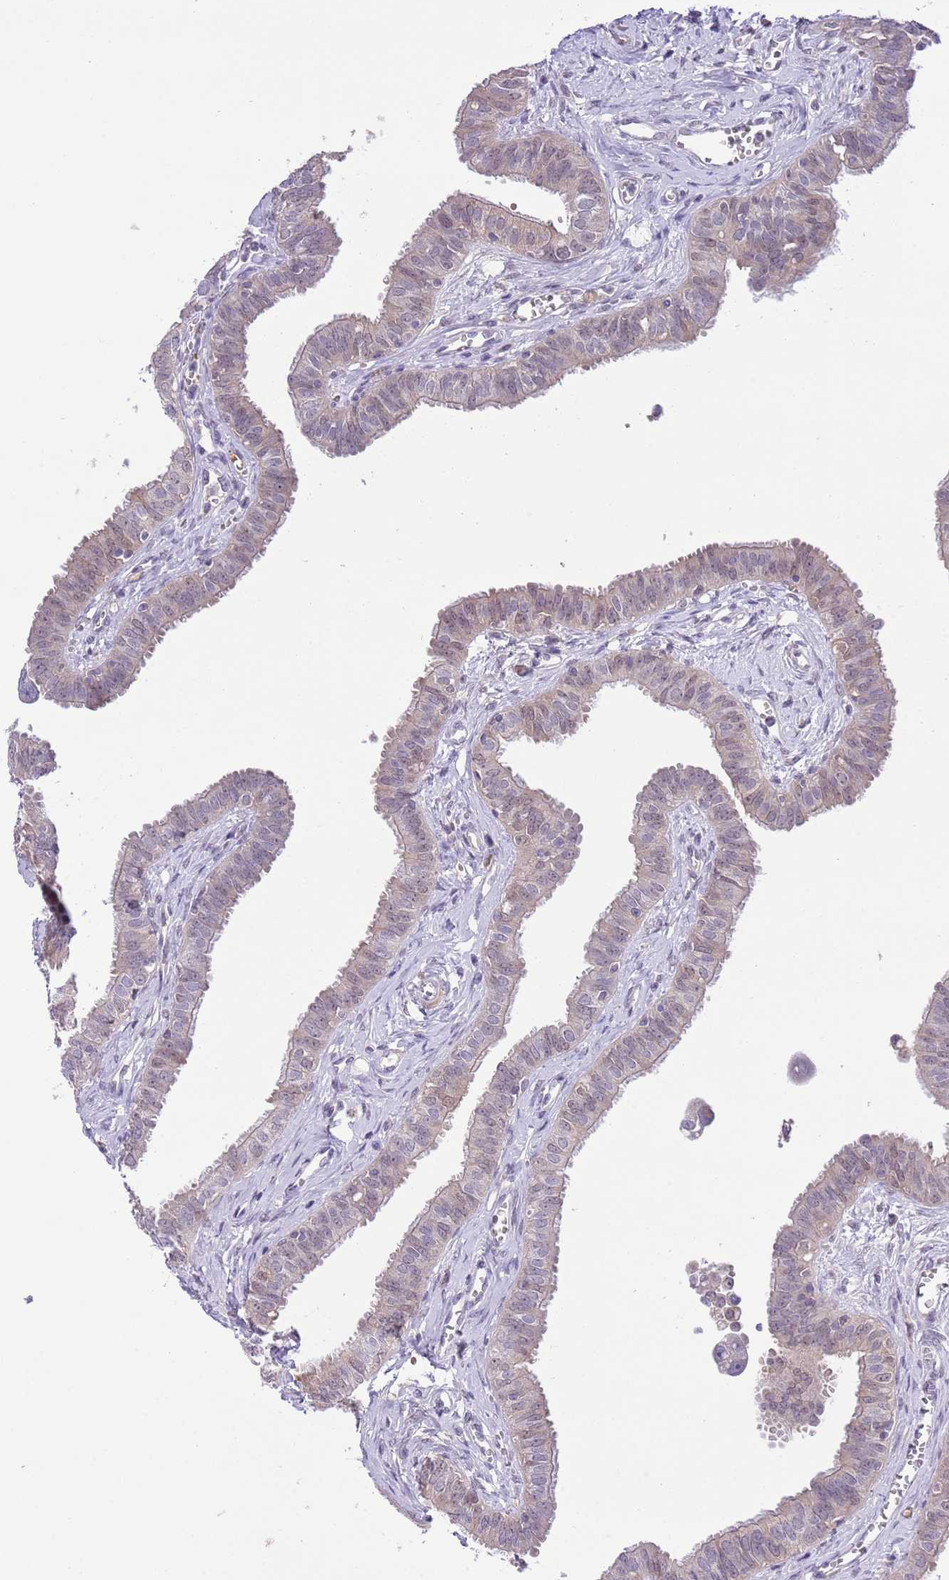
{"staining": {"intensity": "moderate", "quantity": "25%-75%", "location": "cytoplasmic/membranous,nuclear"}, "tissue": "fallopian tube", "cell_type": "Glandular cells", "image_type": "normal", "snomed": [{"axis": "morphology", "description": "Normal tissue, NOS"}, {"axis": "morphology", "description": "Carcinoma, NOS"}, {"axis": "topography", "description": "Fallopian tube"}, {"axis": "topography", "description": "Ovary"}], "caption": "Immunohistochemistry photomicrograph of normal human fallopian tube stained for a protein (brown), which exhibits medium levels of moderate cytoplasmic/membranous,nuclear expression in about 25%-75% of glandular cells.", "gene": "GALK2", "patient": {"sex": "female", "age": 59}}